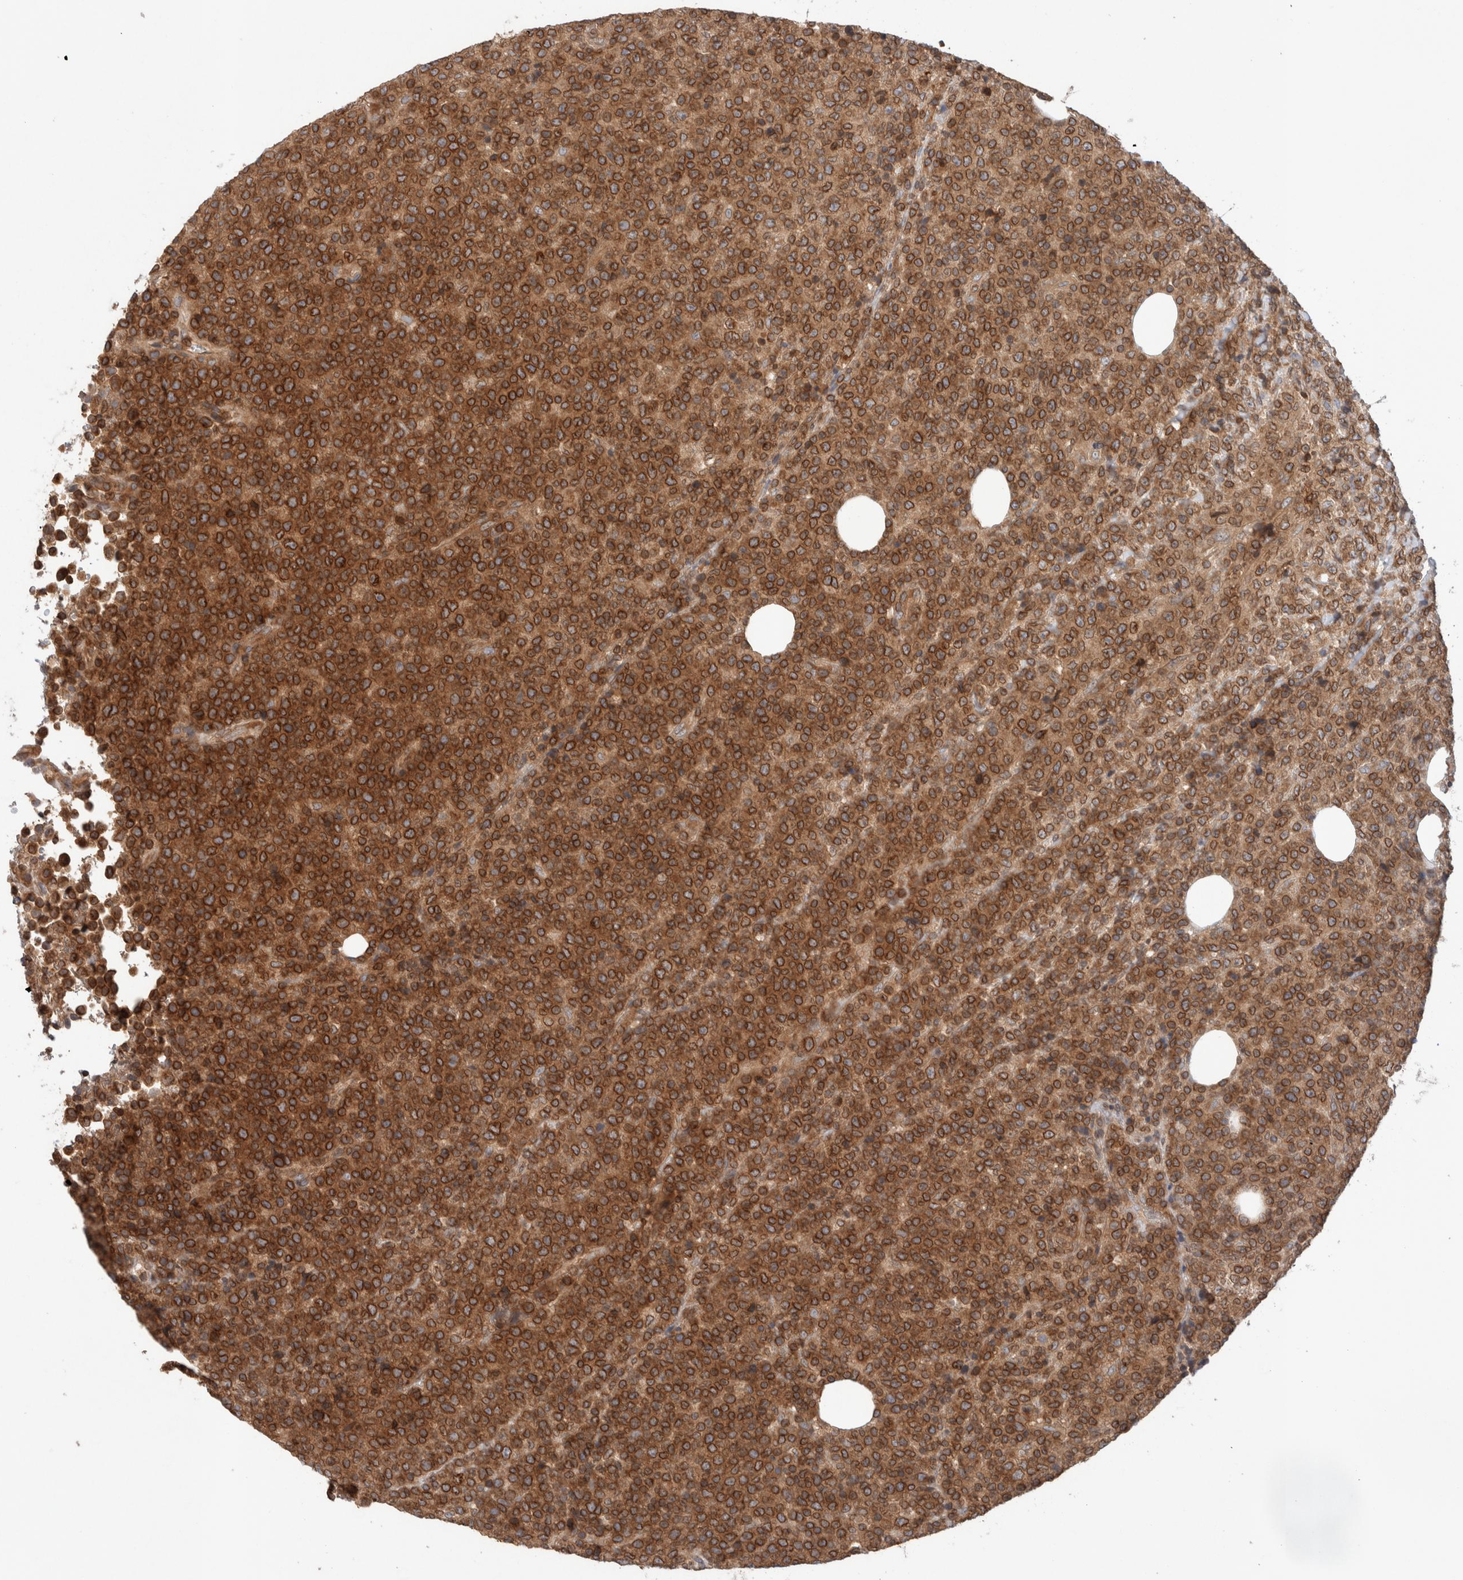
{"staining": {"intensity": "strong", "quantity": ">75%", "location": "cytoplasmic/membranous,nuclear"}, "tissue": "lymphoma", "cell_type": "Tumor cells", "image_type": "cancer", "snomed": [{"axis": "morphology", "description": "Malignant lymphoma, non-Hodgkin's type, High grade"}, {"axis": "topography", "description": "Lymph node"}], "caption": "Protein staining exhibits strong cytoplasmic/membranous and nuclear expression in approximately >75% of tumor cells in high-grade malignant lymphoma, non-Hodgkin's type. (DAB (3,3'-diaminobenzidine) IHC, brown staining for protein, blue staining for nuclei).", "gene": "SIKE1", "patient": {"sex": "male", "age": 13}}